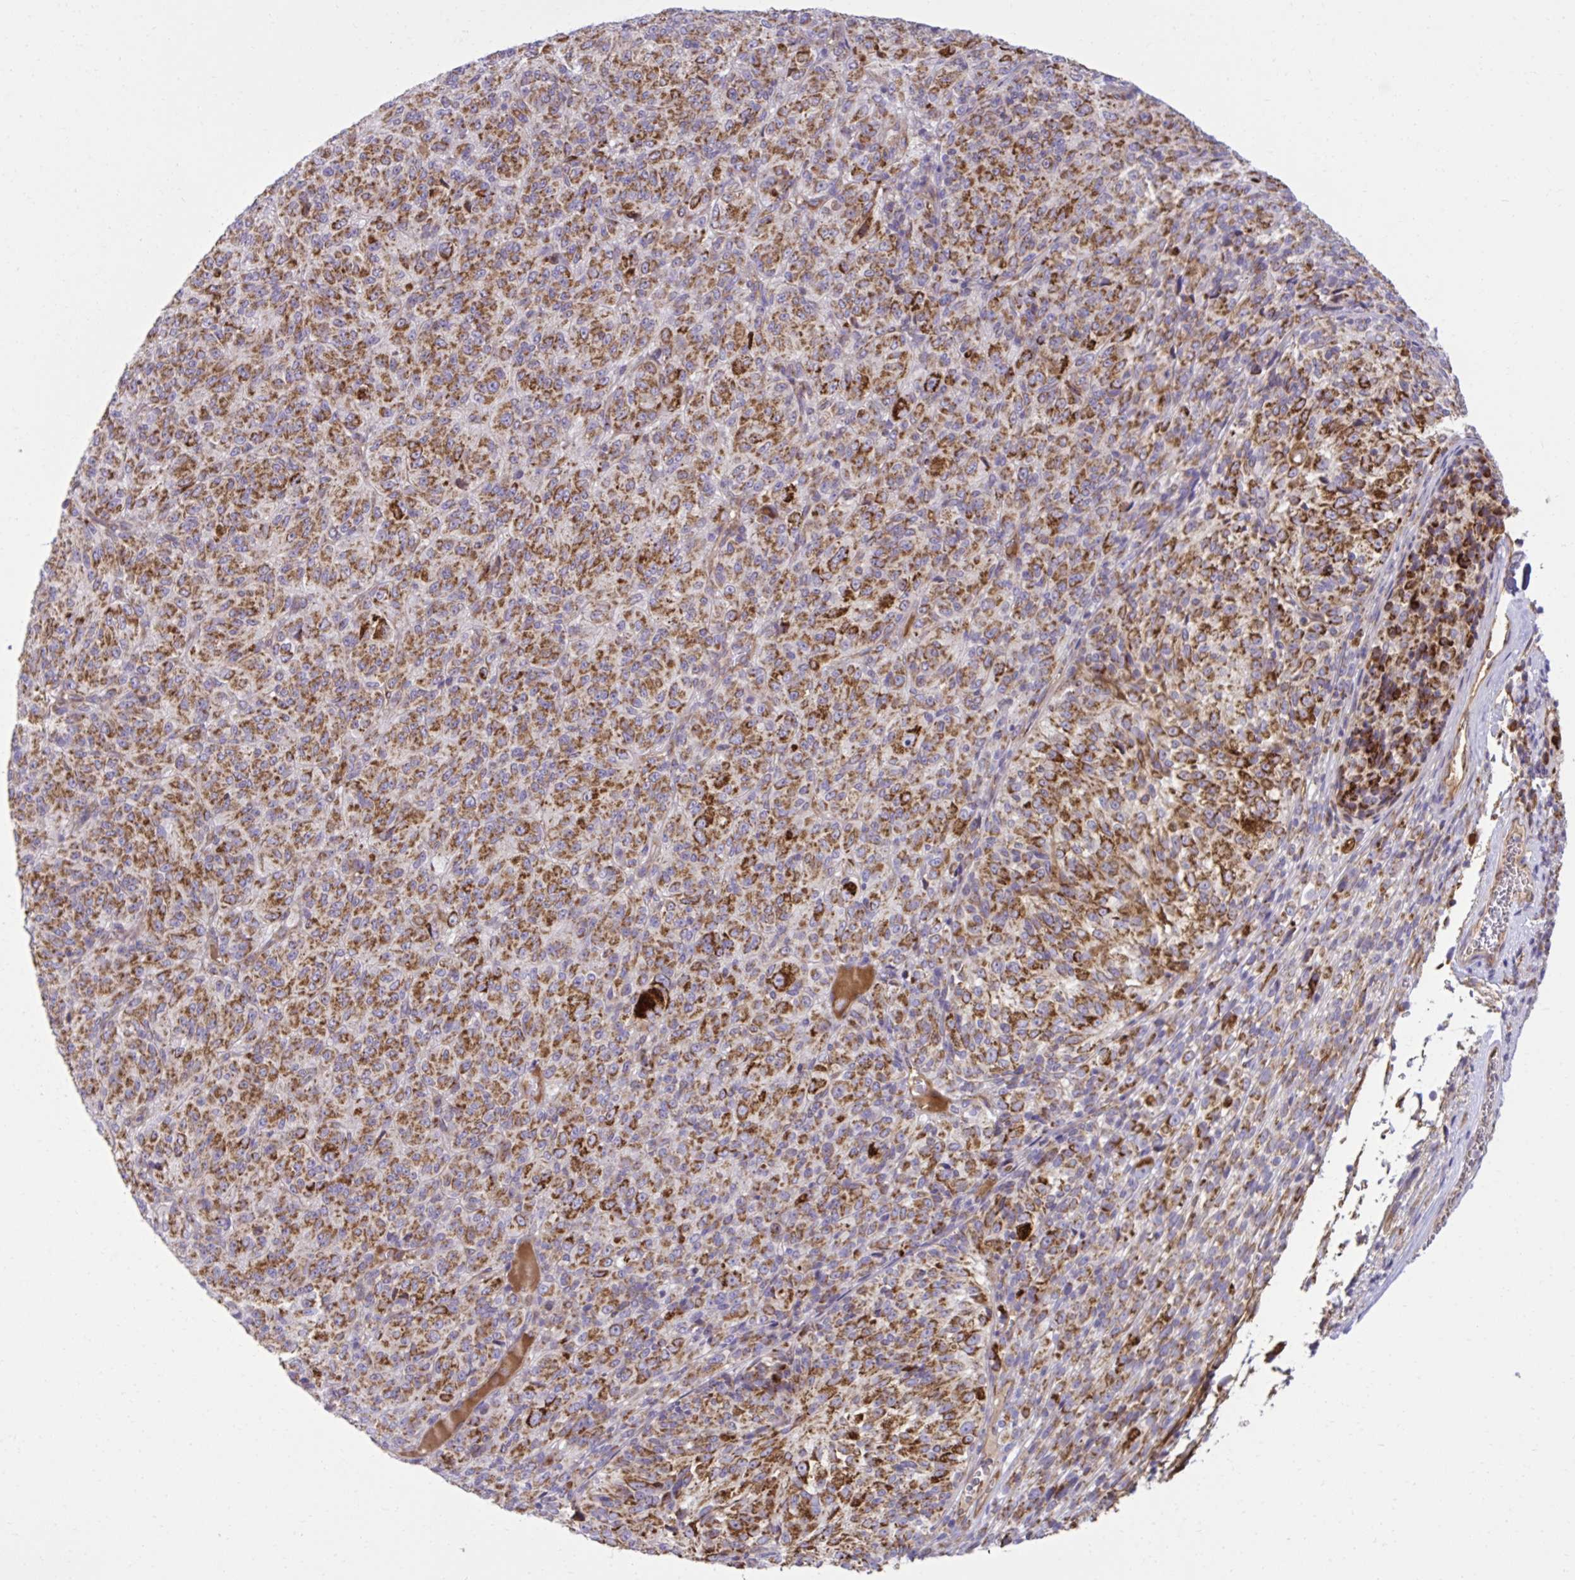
{"staining": {"intensity": "moderate", "quantity": ">75%", "location": "cytoplasmic/membranous"}, "tissue": "melanoma", "cell_type": "Tumor cells", "image_type": "cancer", "snomed": [{"axis": "morphology", "description": "Malignant melanoma, Metastatic site"}, {"axis": "topography", "description": "Brain"}], "caption": "About >75% of tumor cells in human malignant melanoma (metastatic site) display moderate cytoplasmic/membranous protein expression as visualized by brown immunohistochemical staining.", "gene": "LIMS1", "patient": {"sex": "female", "age": 56}}